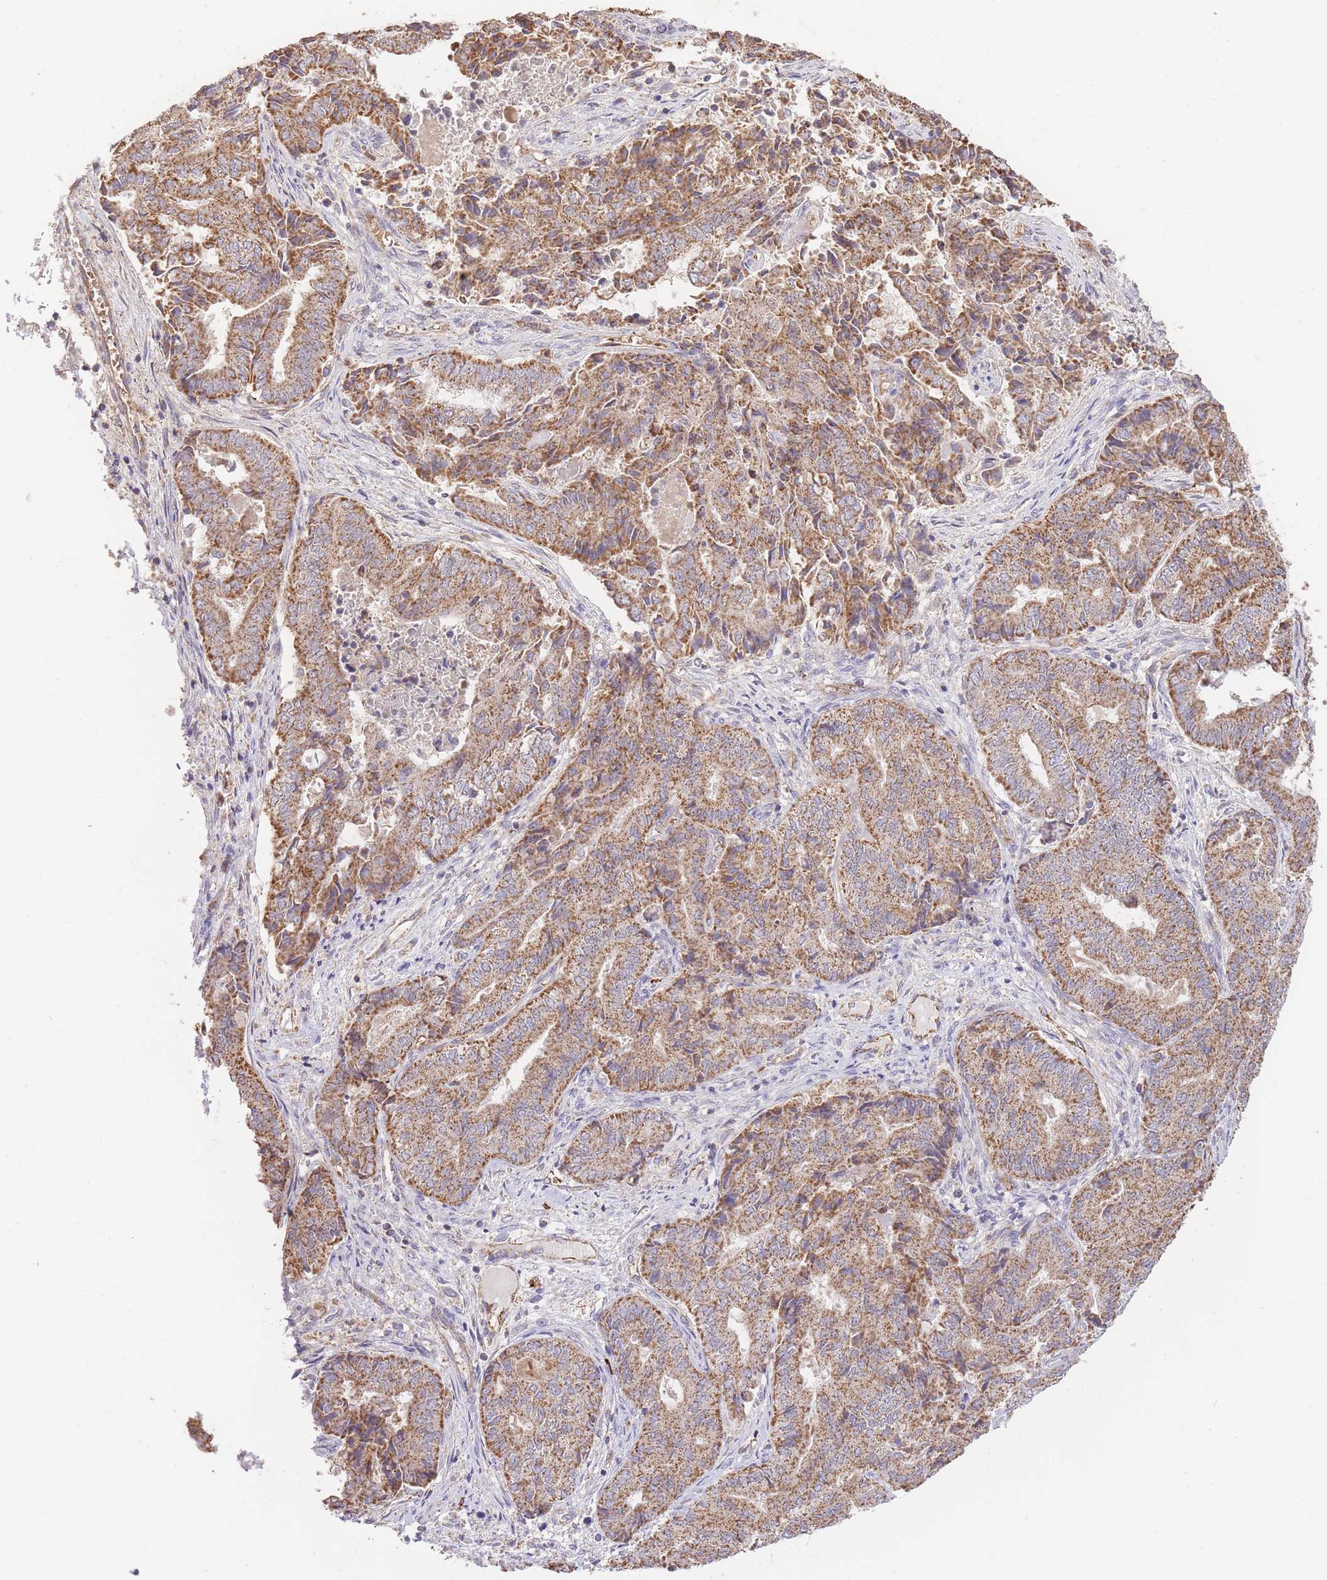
{"staining": {"intensity": "moderate", "quantity": ">75%", "location": "cytoplasmic/membranous"}, "tissue": "endometrial cancer", "cell_type": "Tumor cells", "image_type": "cancer", "snomed": [{"axis": "morphology", "description": "Adenocarcinoma, NOS"}, {"axis": "topography", "description": "Endometrium"}], "caption": "This image shows immunohistochemistry staining of human adenocarcinoma (endometrial), with medium moderate cytoplasmic/membranous expression in about >75% of tumor cells.", "gene": "PREP", "patient": {"sex": "female", "age": 80}}